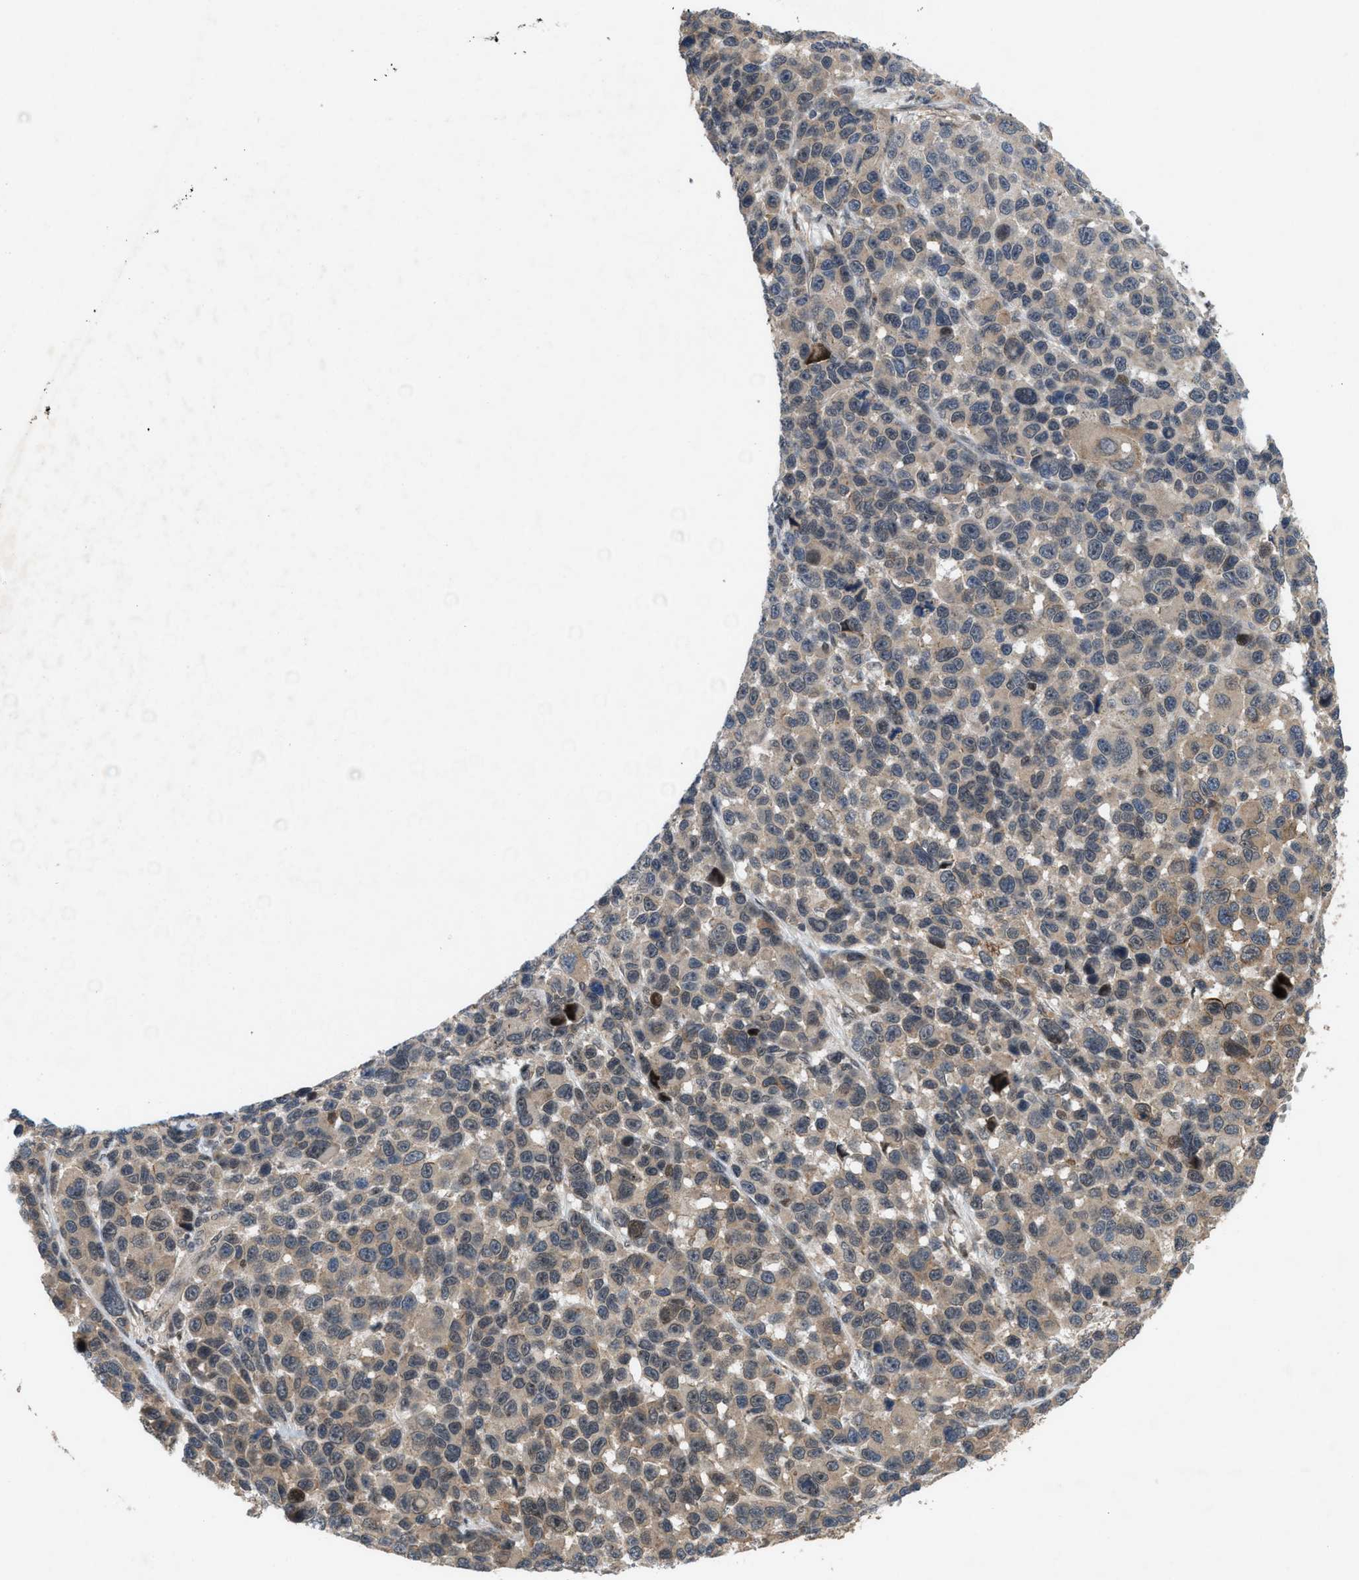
{"staining": {"intensity": "weak", "quantity": "25%-75%", "location": "cytoplasmic/membranous"}, "tissue": "melanoma", "cell_type": "Tumor cells", "image_type": "cancer", "snomed": [{"axis": "morphology", "description": "Malignant melanoma, NOS"}, {"axis": "topography", "description": "Skin"}], "caption": "Immunohistochemistry (IHC) of human malignant melanoma shows low levels of weak cytoplasmic/membranous expression in approximately 25%-75% of tumor cells.", "gene": "MFSD6", "patient": {"sex": "male", "age": 53}}